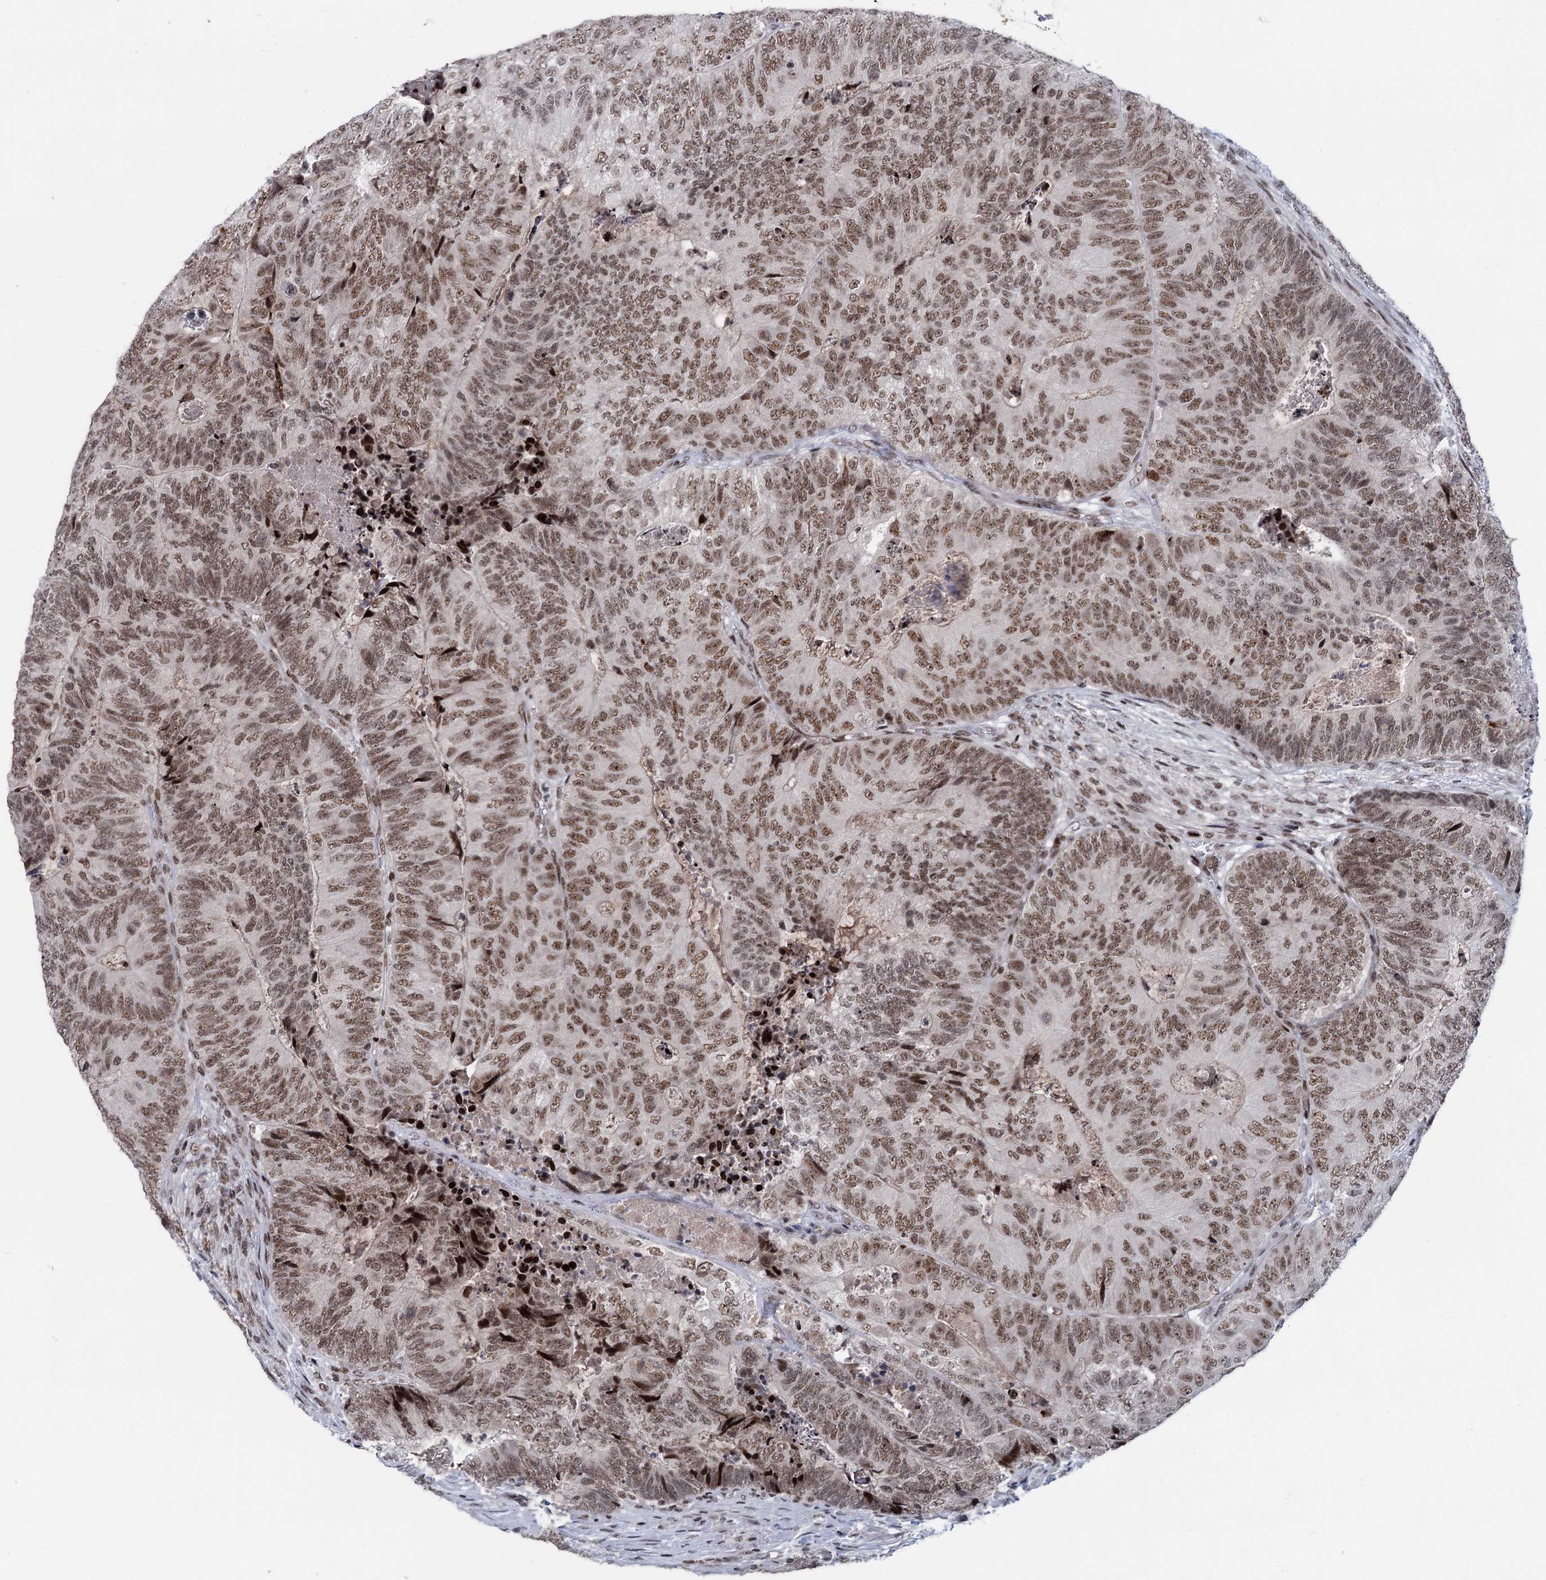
{"staining": {"intensity": "moderate", "quantity": ">75%", "location": "nuclear"}, "tissue": "colorectal cancer", "cell_type": "Tumor cells", "image_type": "cancer", "snomed": [{"axis": "morphology", "description": "Adenocarcinoma, NOS"}, {"axis": "topography", "description": "Colon"}], "caption": "Colorectal cancer (adenocarcinoma) tissue shows moderate nuclear expression in about >75% of tumor cells The staining was performed using DAB to visualize the protein expression in brown, while the nuclei were stained in blue with hematoxylin (Magnification: 20x).", "gene": "ZCCHC10", "patient": {"sex": "female", "age": 67}}